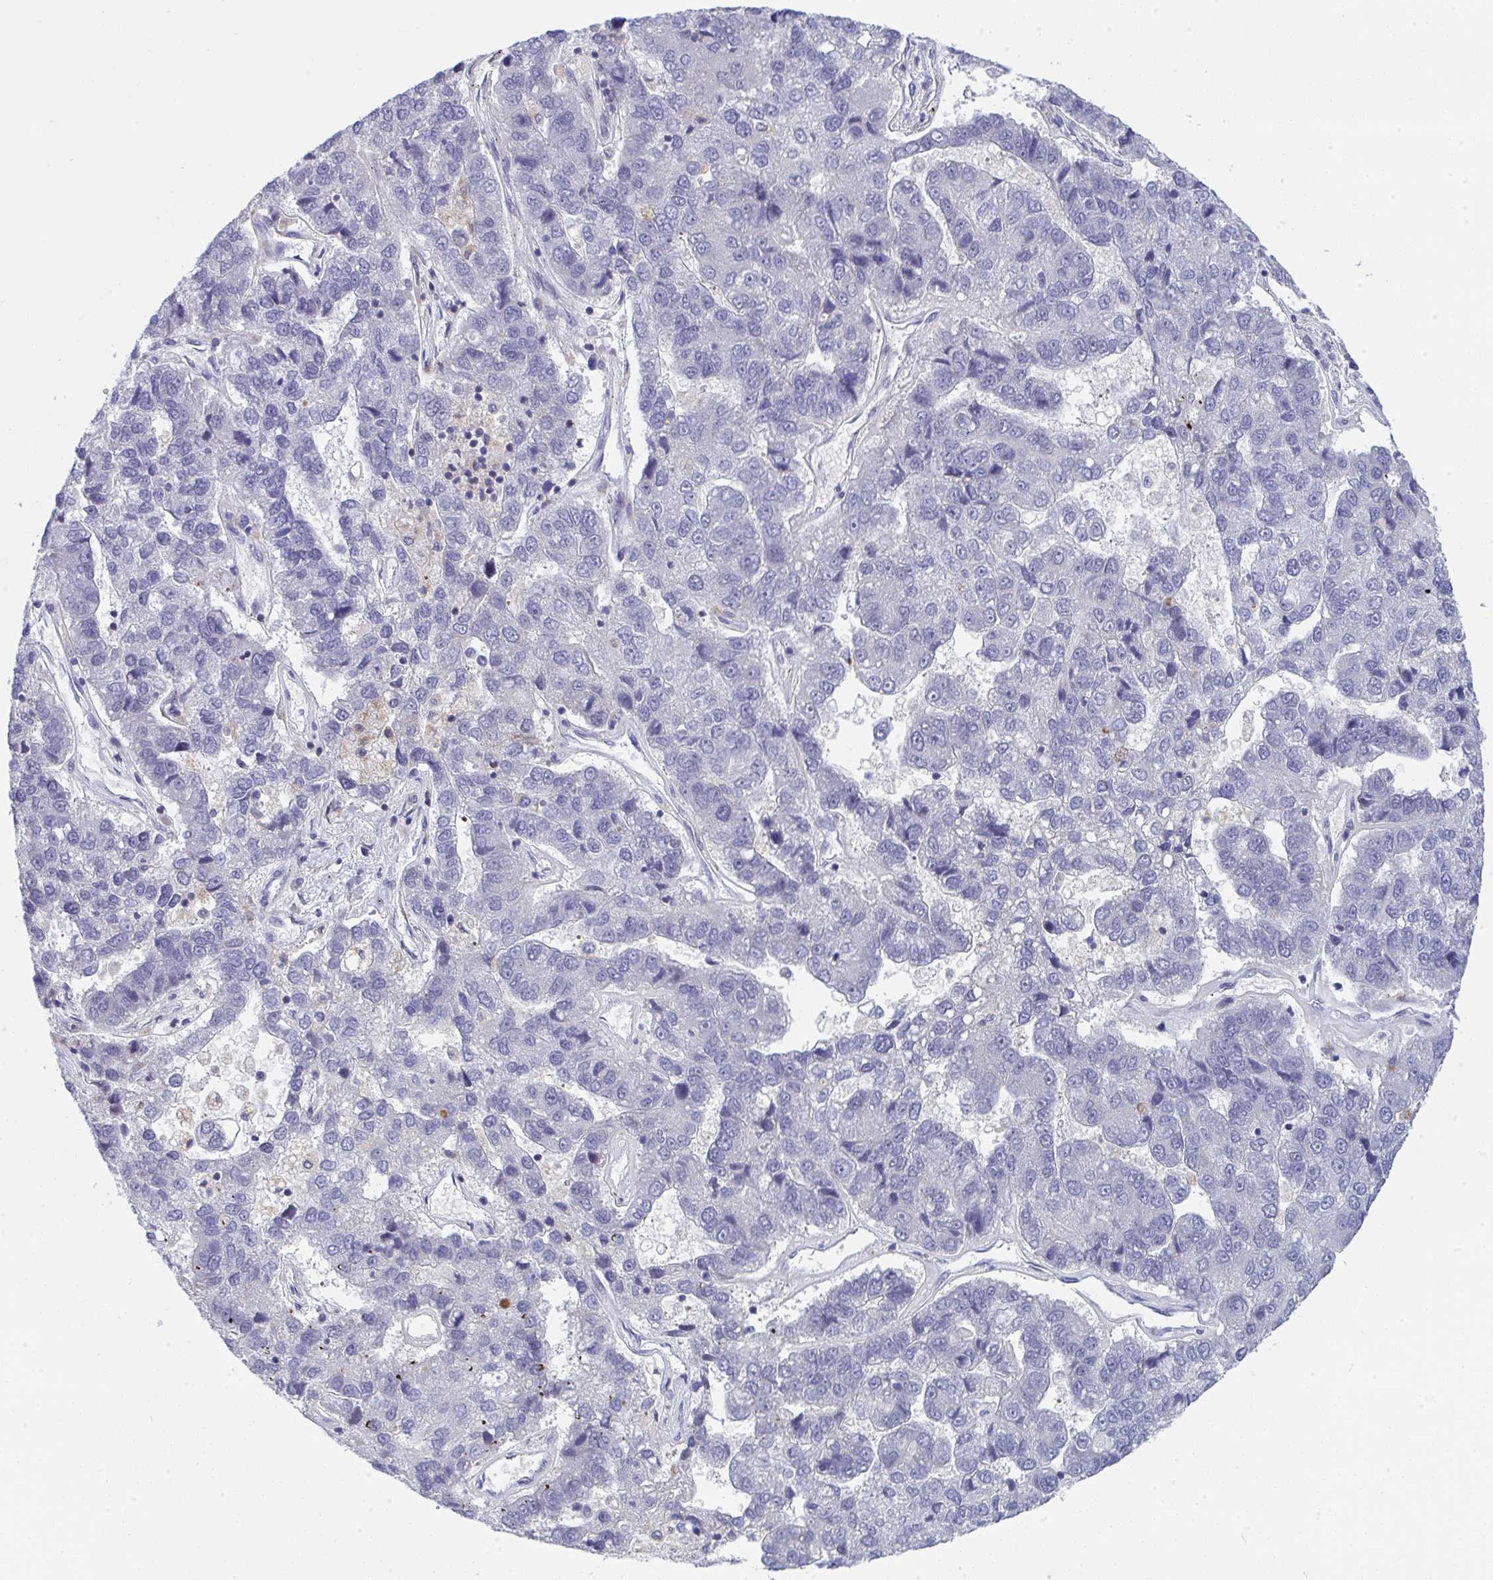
{"staining": {"intensity": "negative", "quantity": "none", "location": "none"}, "tissue": "pancreatic cancer", "cell_type": "Tumor cells", "image_type": "cancer", "snomed": [{"axis": "morphology", "description": "Adenocarcinoma, NOS"}, {"axis": "topography", "description": "Pancreas"}], "caption": "Tumor cells show no significant protein positivity in pancreatic cancer (adenocarcinoma).", "gene": "AOC2", "patient": {"sex": "female", "age": 61}}